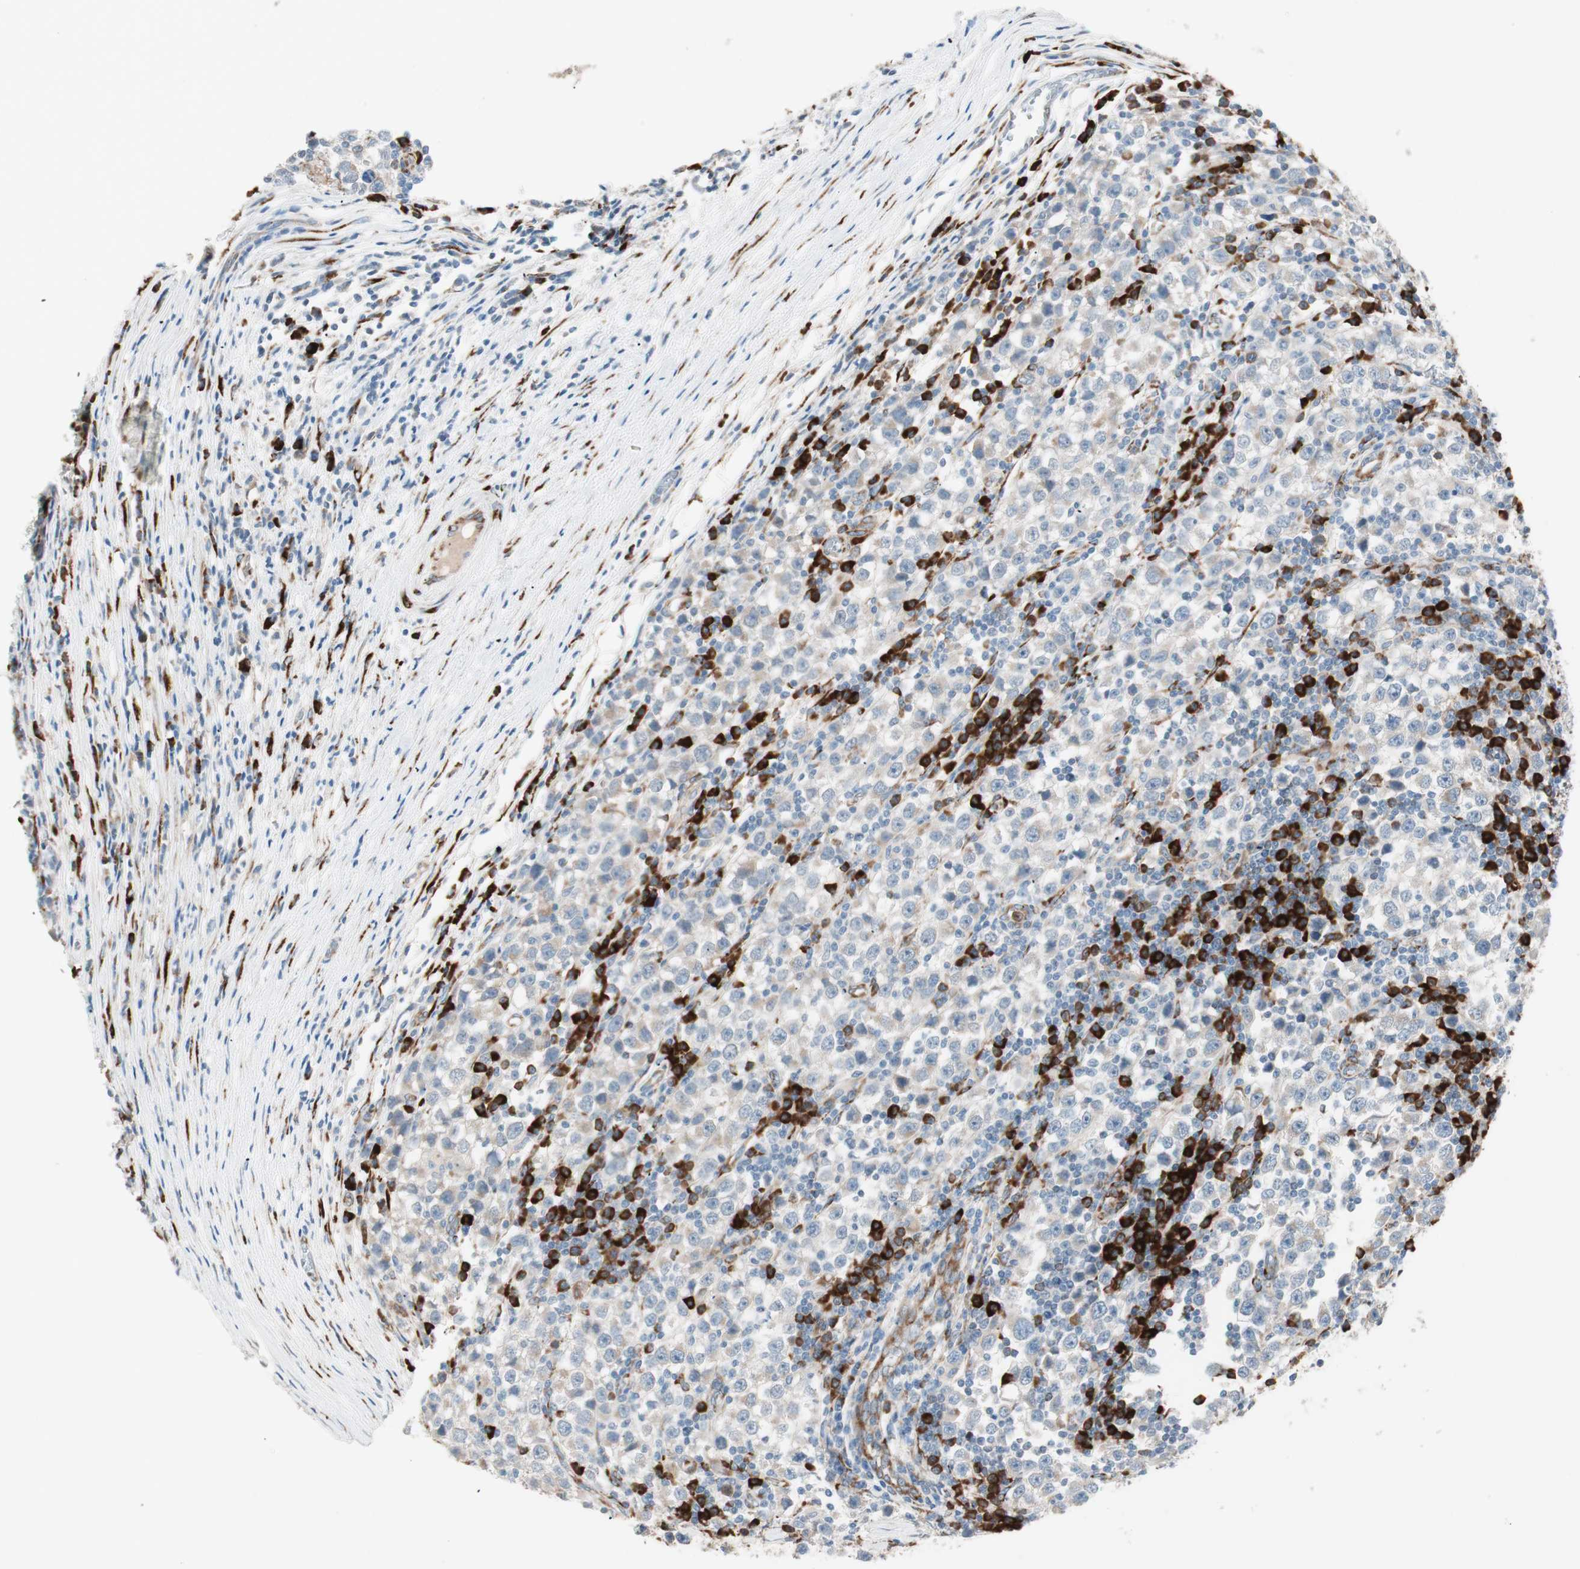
{"staining": {"intensity": "weak", "quantity": ">75%", "location": "cytoplasmic/membranous"}, "tissue": "testis cancer", "cell_type": "Tumor cells", "image_type": "cancer", "snomed": [{"axis": "morphology", "description": "Seminoma, NOS"}, {"axis": "topography", "description": "Testis"}], "caption": "Brown immunohistochemical staining in human testis cancer demonstrates weak cytoplasmic/membranous positivity in about >75% of tumor cells.", "gene": "P4HTM", "patient": {"sex": "male", "age": 65}}